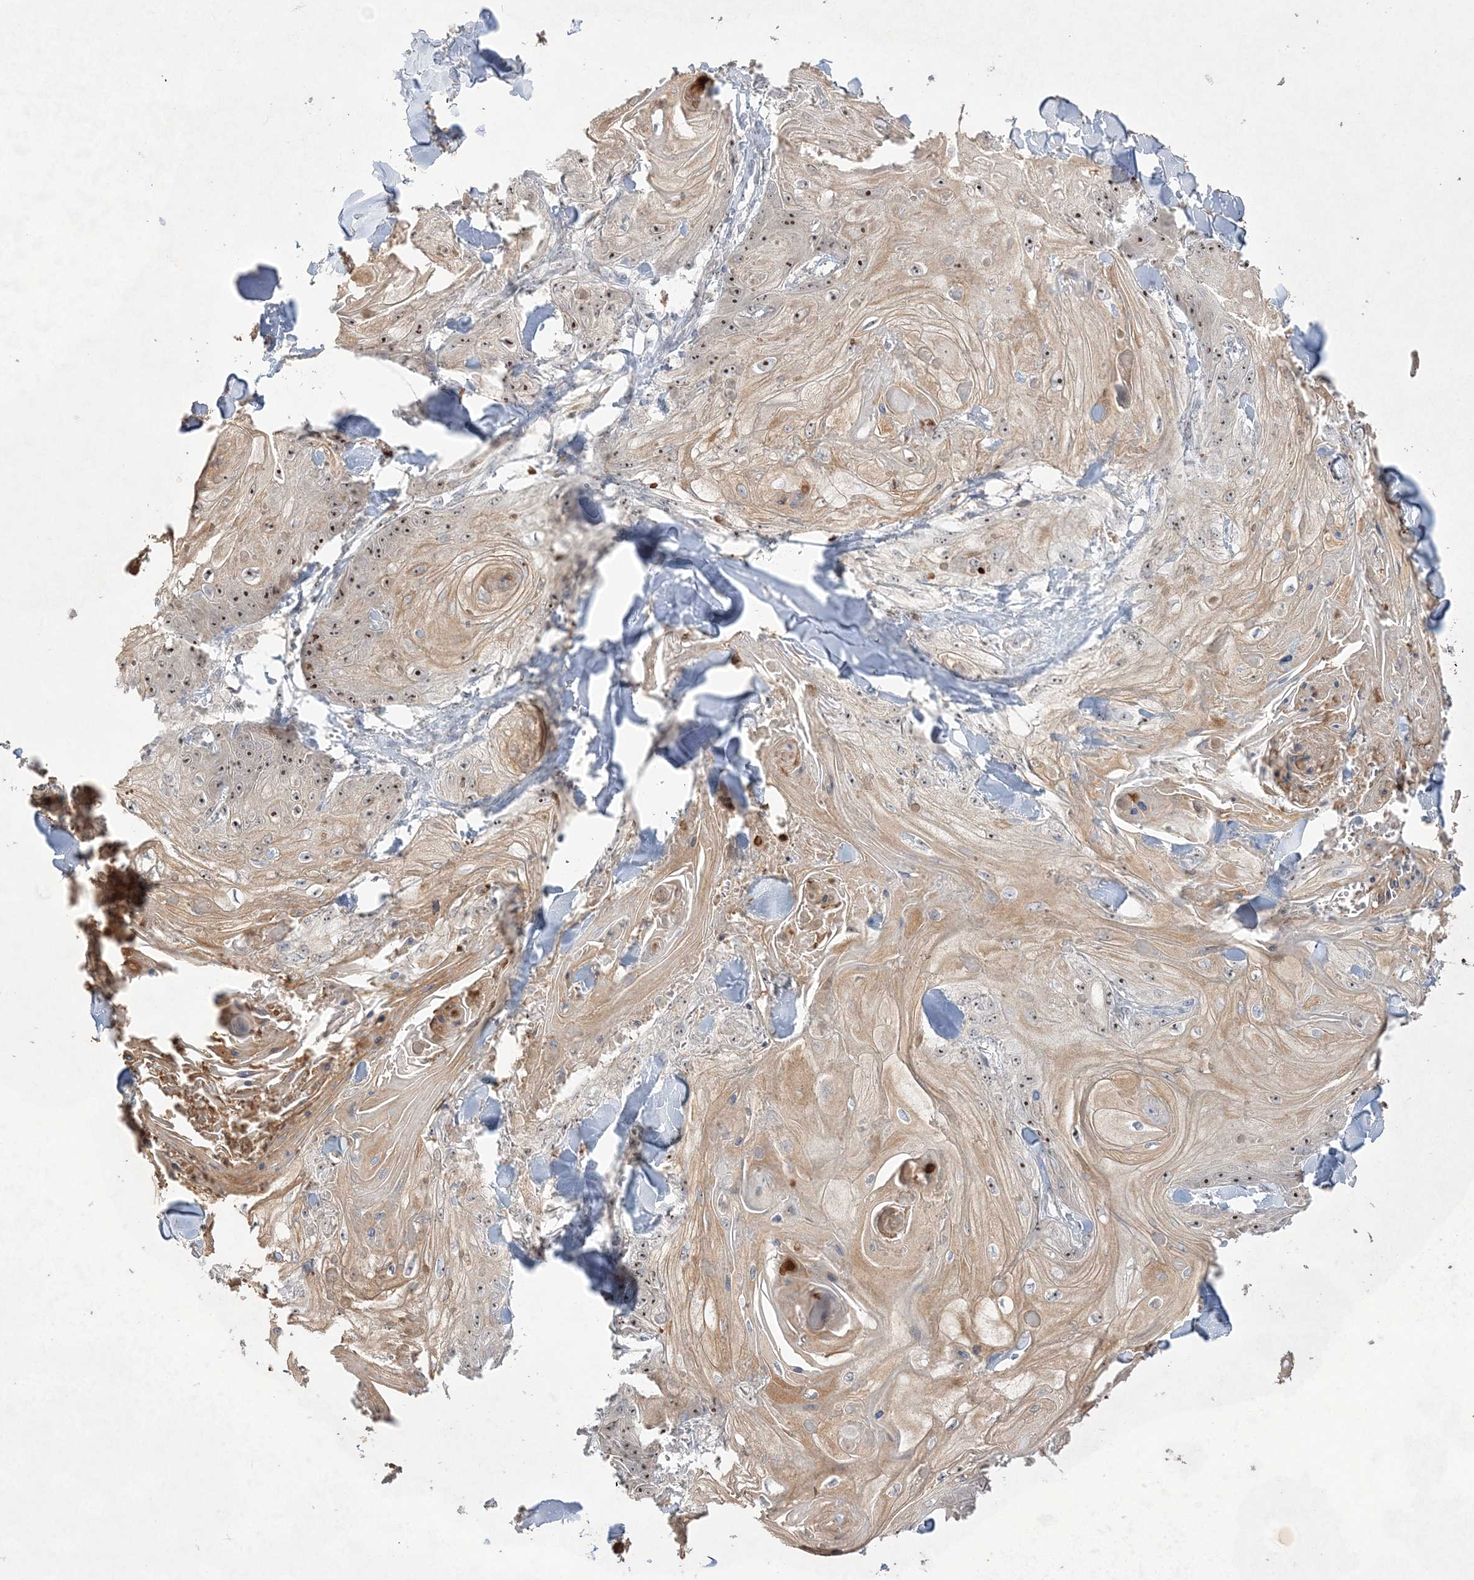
{"staining": {"intensity": "moderate", "quantity": "25%-75%", "location": "cytoplasmic/membranous,nuclear"}, "tissue": "skin cancer", "cell_type": "Tumor cells", "image_type": "cancer", "snomed": [{"axis": "morphology", "description": "Squamous cell carcinoma, NOS"}, {"axis": "topography", "description": "Skin"}], "caption": "Human skin cancer (squamous cell carcinoma) stained for a protein (brown) reveals moderate cytoplasmic/membranous and nuclear positive staining in approximately 25%-75% of tumor cells.", "gene": "NOP16", "patient": {"sex": "male", "age": 74}}